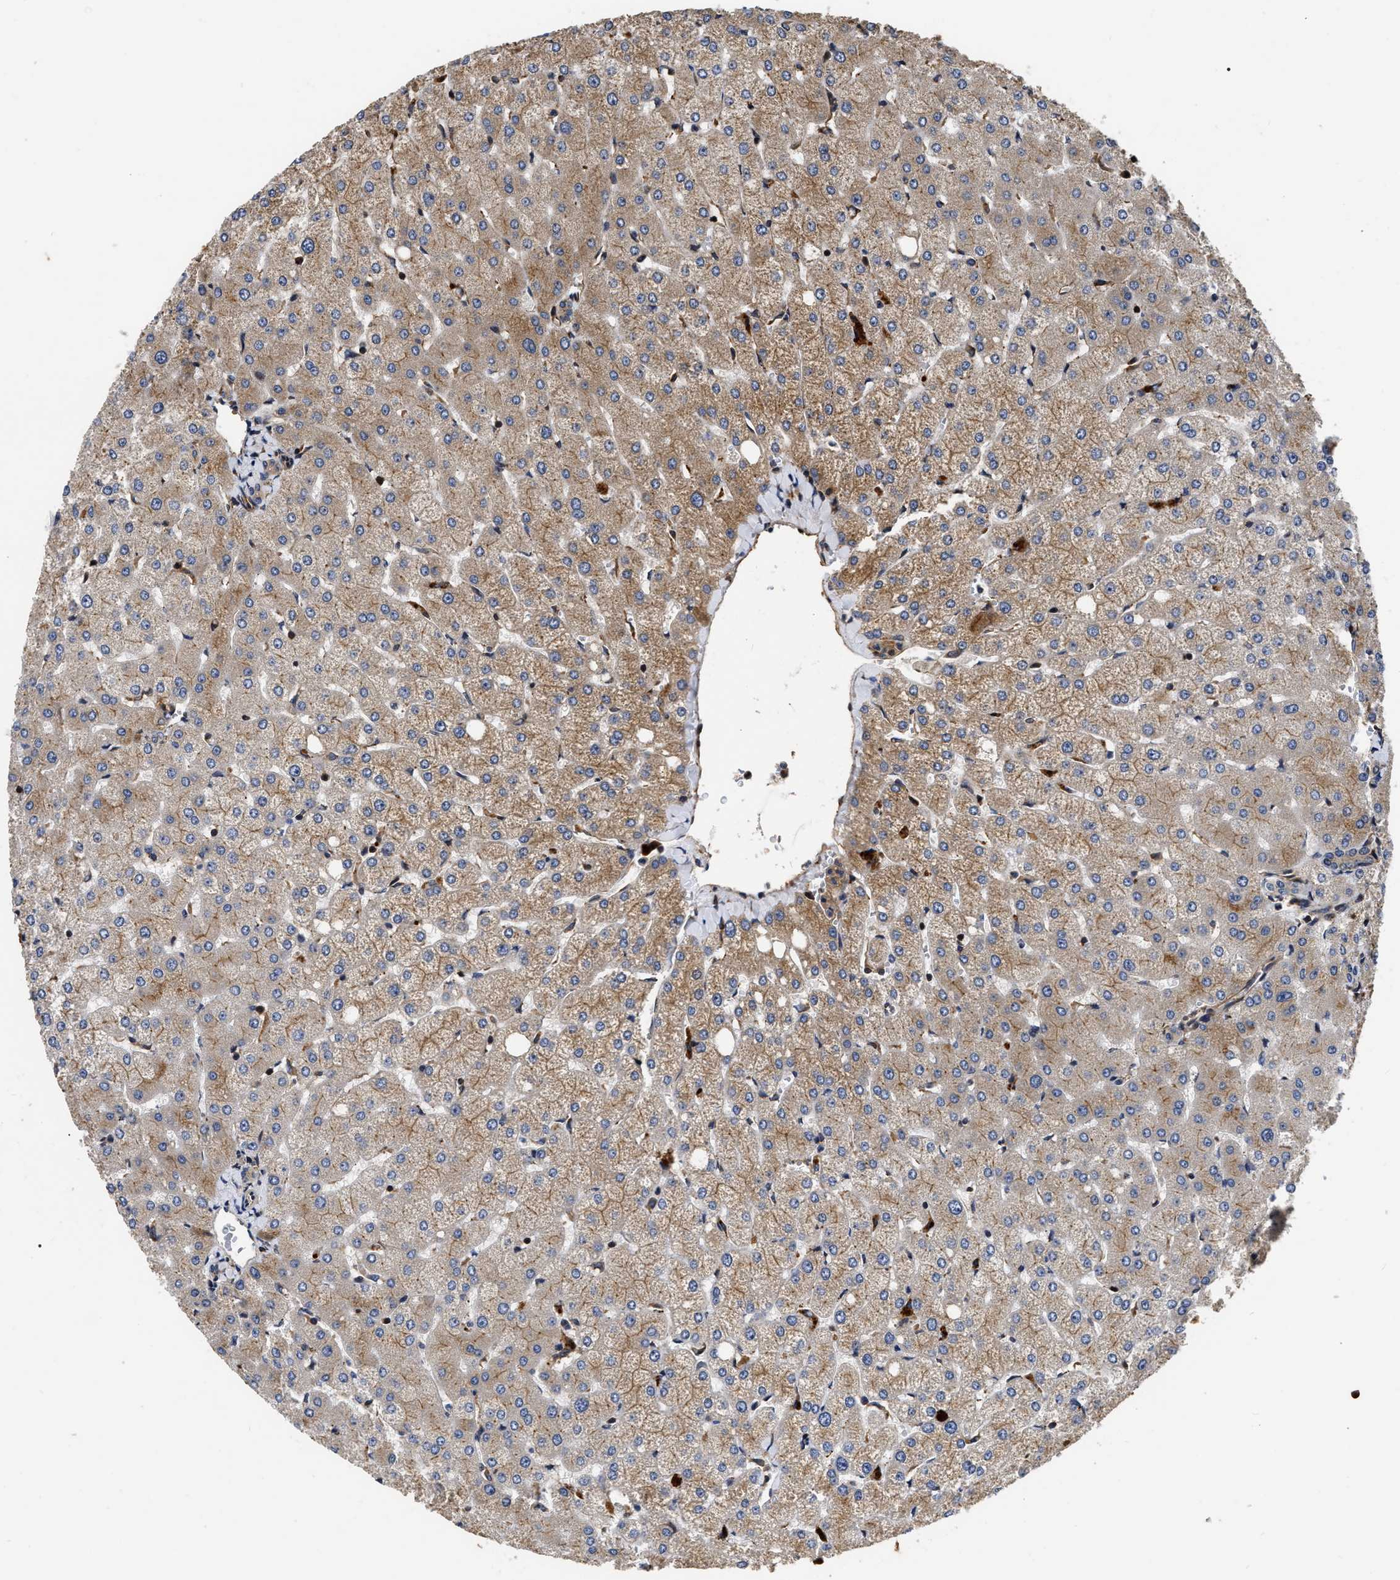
{"staining": {"intensity": "weak", "quantity": "25%-75%", "location": "cytoplasmic/membranous"}, "tissue": "liver", "cell_type": "Cholangiocytes", "image_type": "normal", "snomed": [{"axis": "morphology", "description": "Normal tissue, NOS"}, {"axis": "topography", "description": "Liver"}], "caption": "Protein analysis of benign liver exhibits weak cytoplasmic/membranous staining in about 25%-75% of cholangiocytes.", "gene": "ABCG8", "patient": {"sex": "female", "age": 54}}